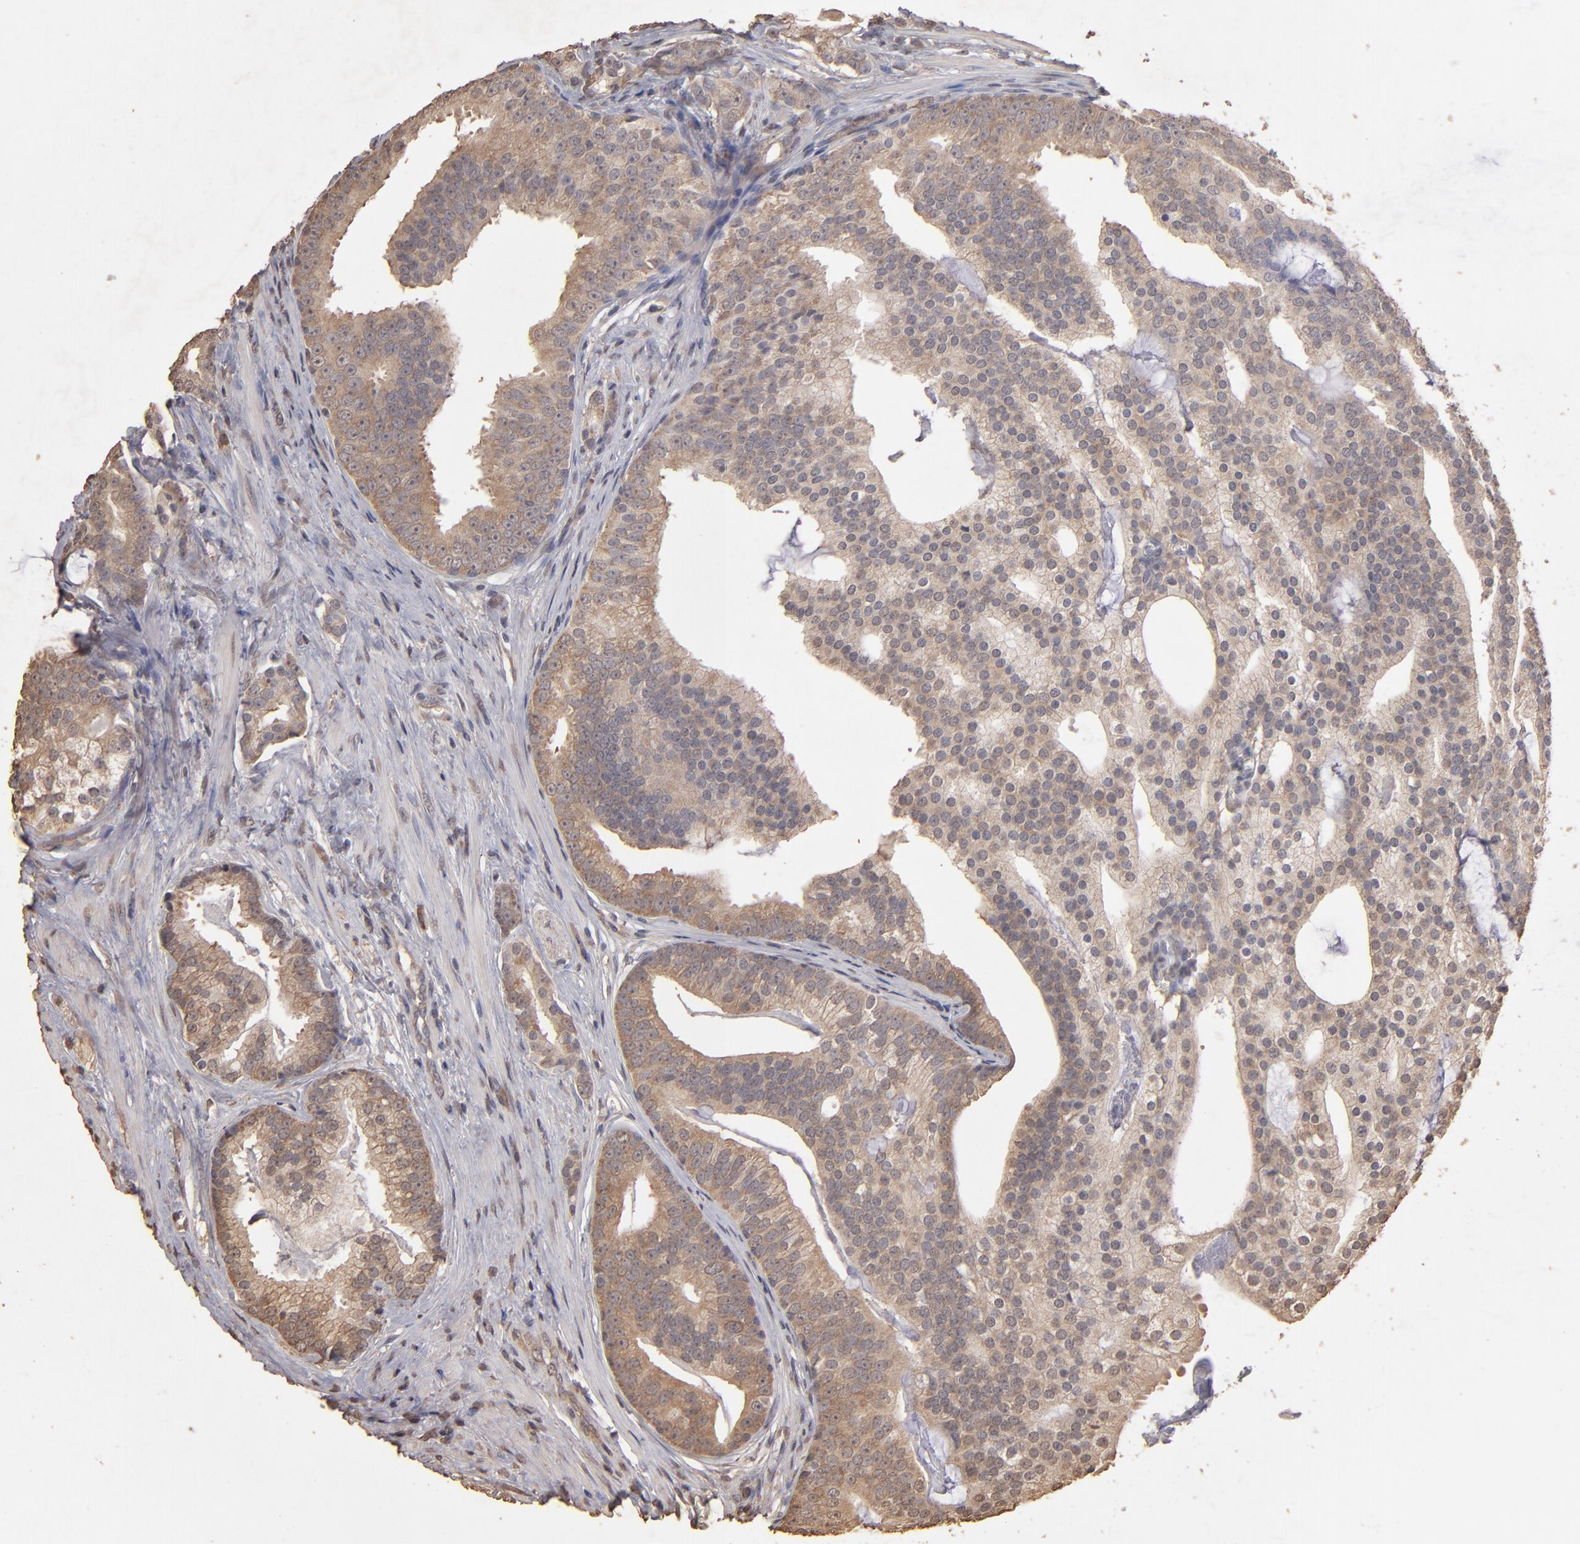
{"staining": {"intensity": "moderate", "quantity": ">75%", "location": "cytoplasmic/membranous"}, "tissue": "prostate cancer", "cell_type": "Tumor cells", "image_type": "cancer", "snomed": [{"axis": "morphology", "description": "Adenocarcinoma, Low grade"}, {"axis": "topography", "description": "Prostate"}], "caption": "This photomicrograph reveals immunohistochemistry staining of human adenocarcinoma (low-grade) (prostate), with medium moderate cytoplasmic/membranous staining in approximately >75% of tumor cells.", "gene": "OPHN1", "patient": {"sex": "male", "age": 58}}